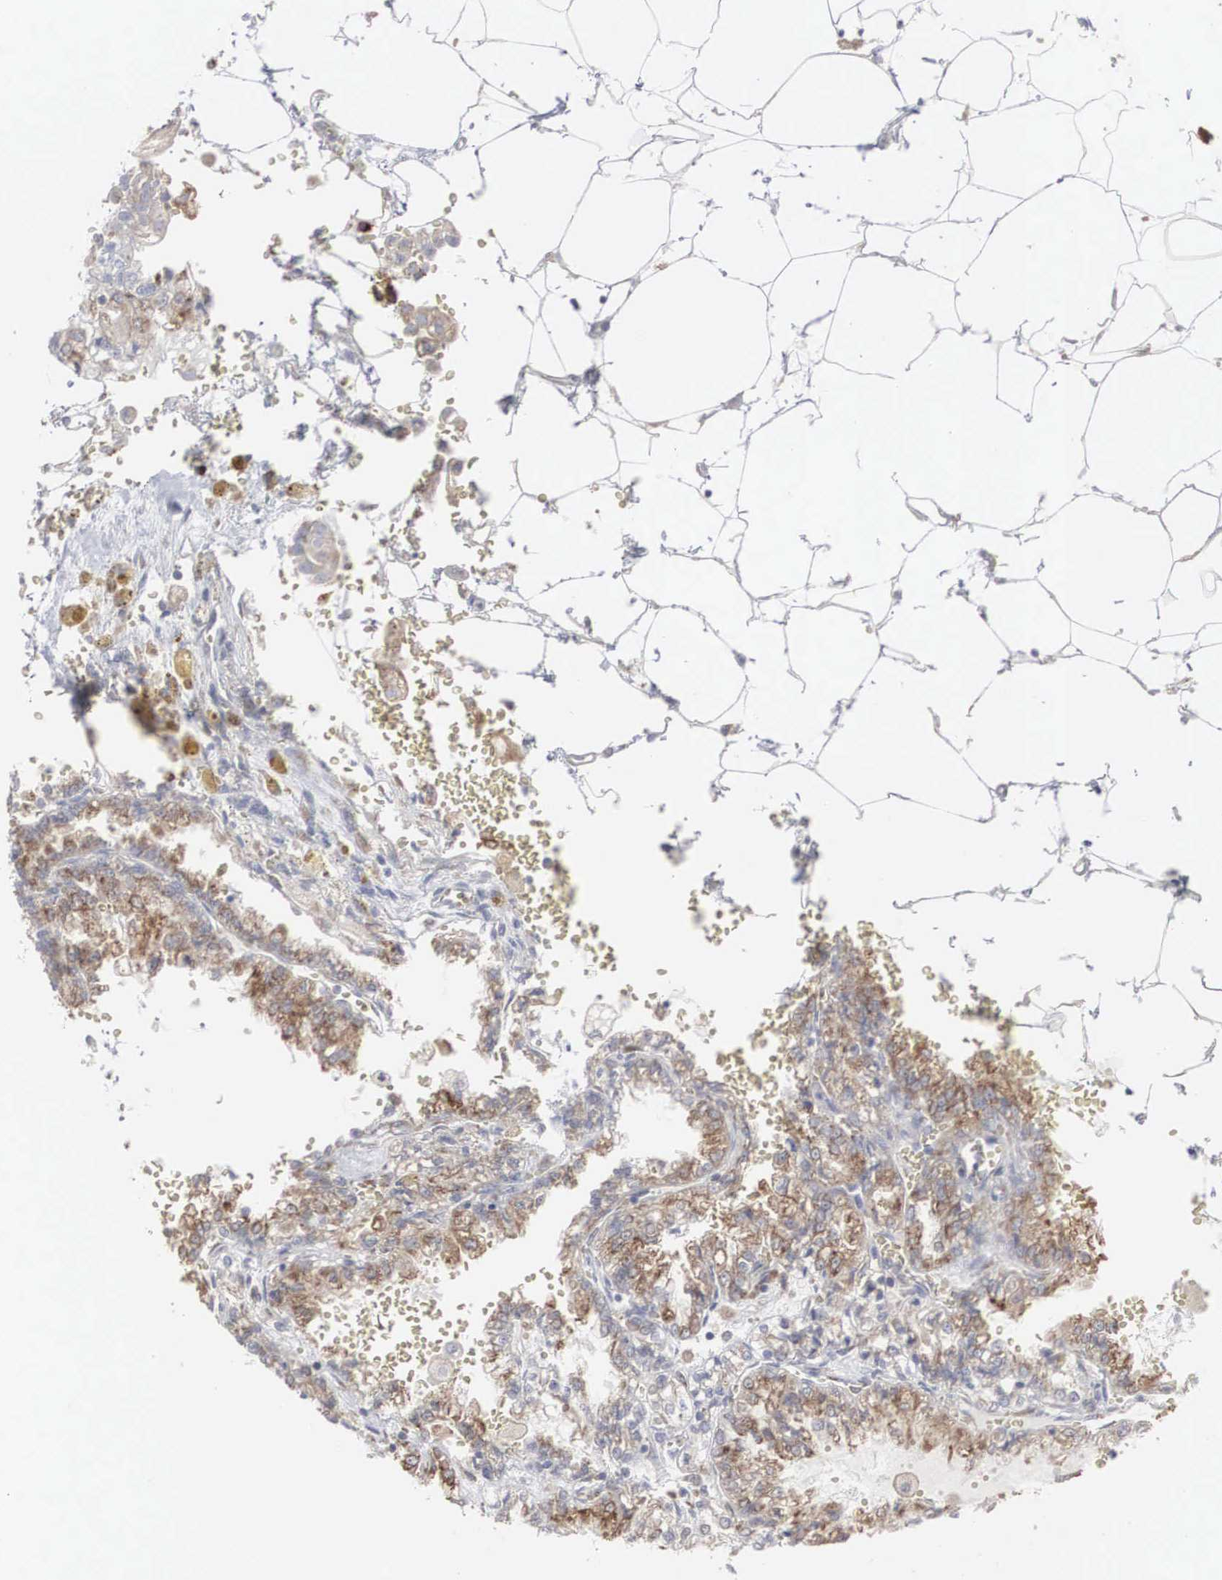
{"staining": {"intensity": "moderate", "quantity": "25%-75%", "location": "cytoplasmic/membranous"}, "tissue": "renal cancer", "cell_type": "Tumor cells", "image_type": "cancer", "snomed": [{"axis": "morphology", "description": "Adenocarcinoma, NOS"}, {"axis": "topography", "description": "Kidney"}], "caption": "Moderate cytoplasmic/membranous protein staining is appreciated in about 25%-75% of tumor cells in adenocarcinoma (renal).", "gene": "MIA2", "patient": {"sex": "female", "age": 56}}